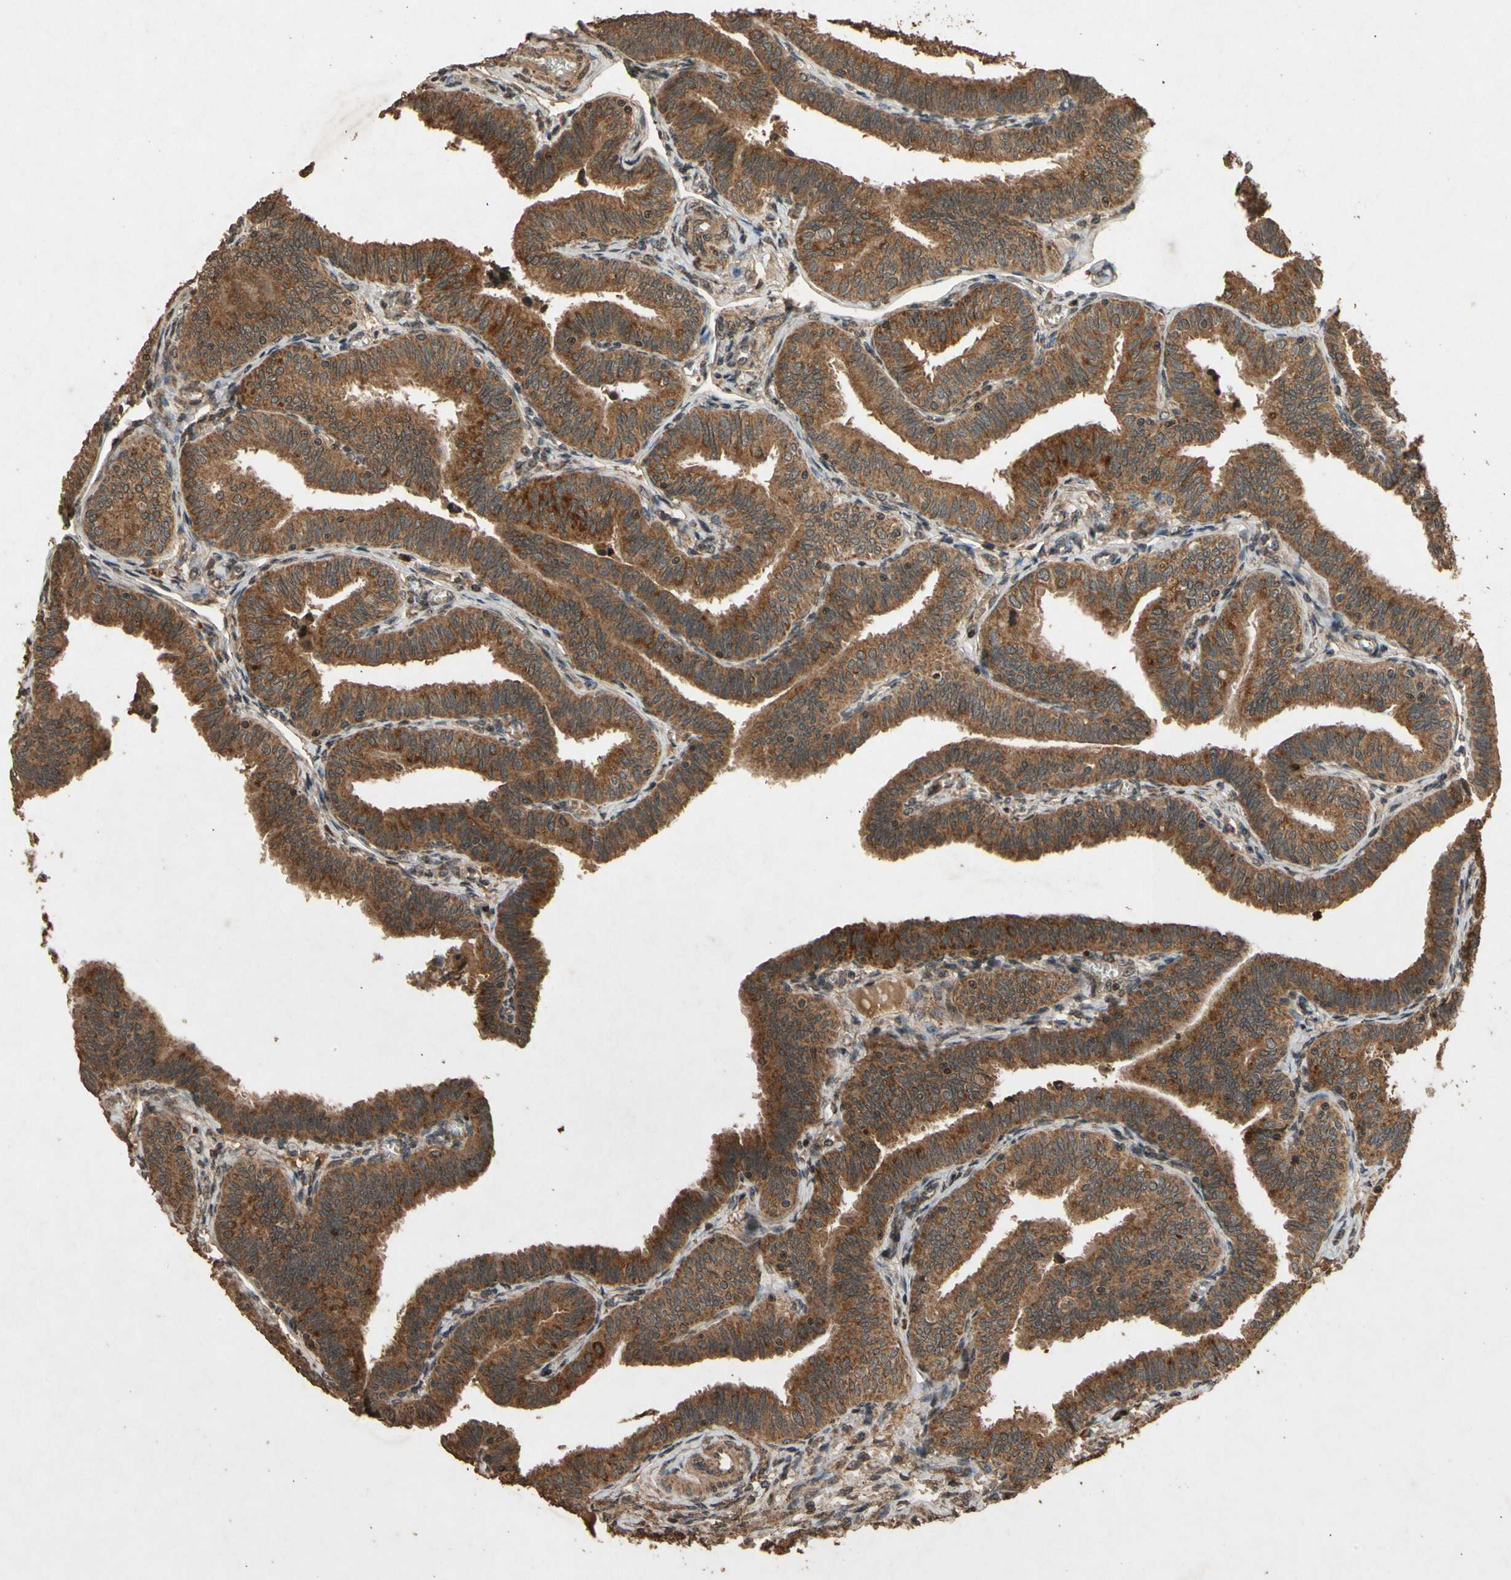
{"staining": {"intensity": "strong", "quantity": ">75%", "location": "cytoplasmic/membranous"}, "tissue": "fallopian tube", "cell_type": "Glandular cells", "image_type": "normal", "snomed": [{"axis": "morphology", "description": "Normal tissue, NOS"}, {"axis": "topography", "description": "Fallopian tube"}], "caption": "An immunohistochemistry histopathology image of normal tissue is shown. Protein staining in brown labels strong cytoplasmic/membranous positivity in fallopian tube within glandular cells. The staining is performed using DAB brown chromogen to label protein expression. The nuclei are counter-stained blue using hematoxylin.", "gene": "TXN2", "patient": {"sex": "female", "age": 46}}